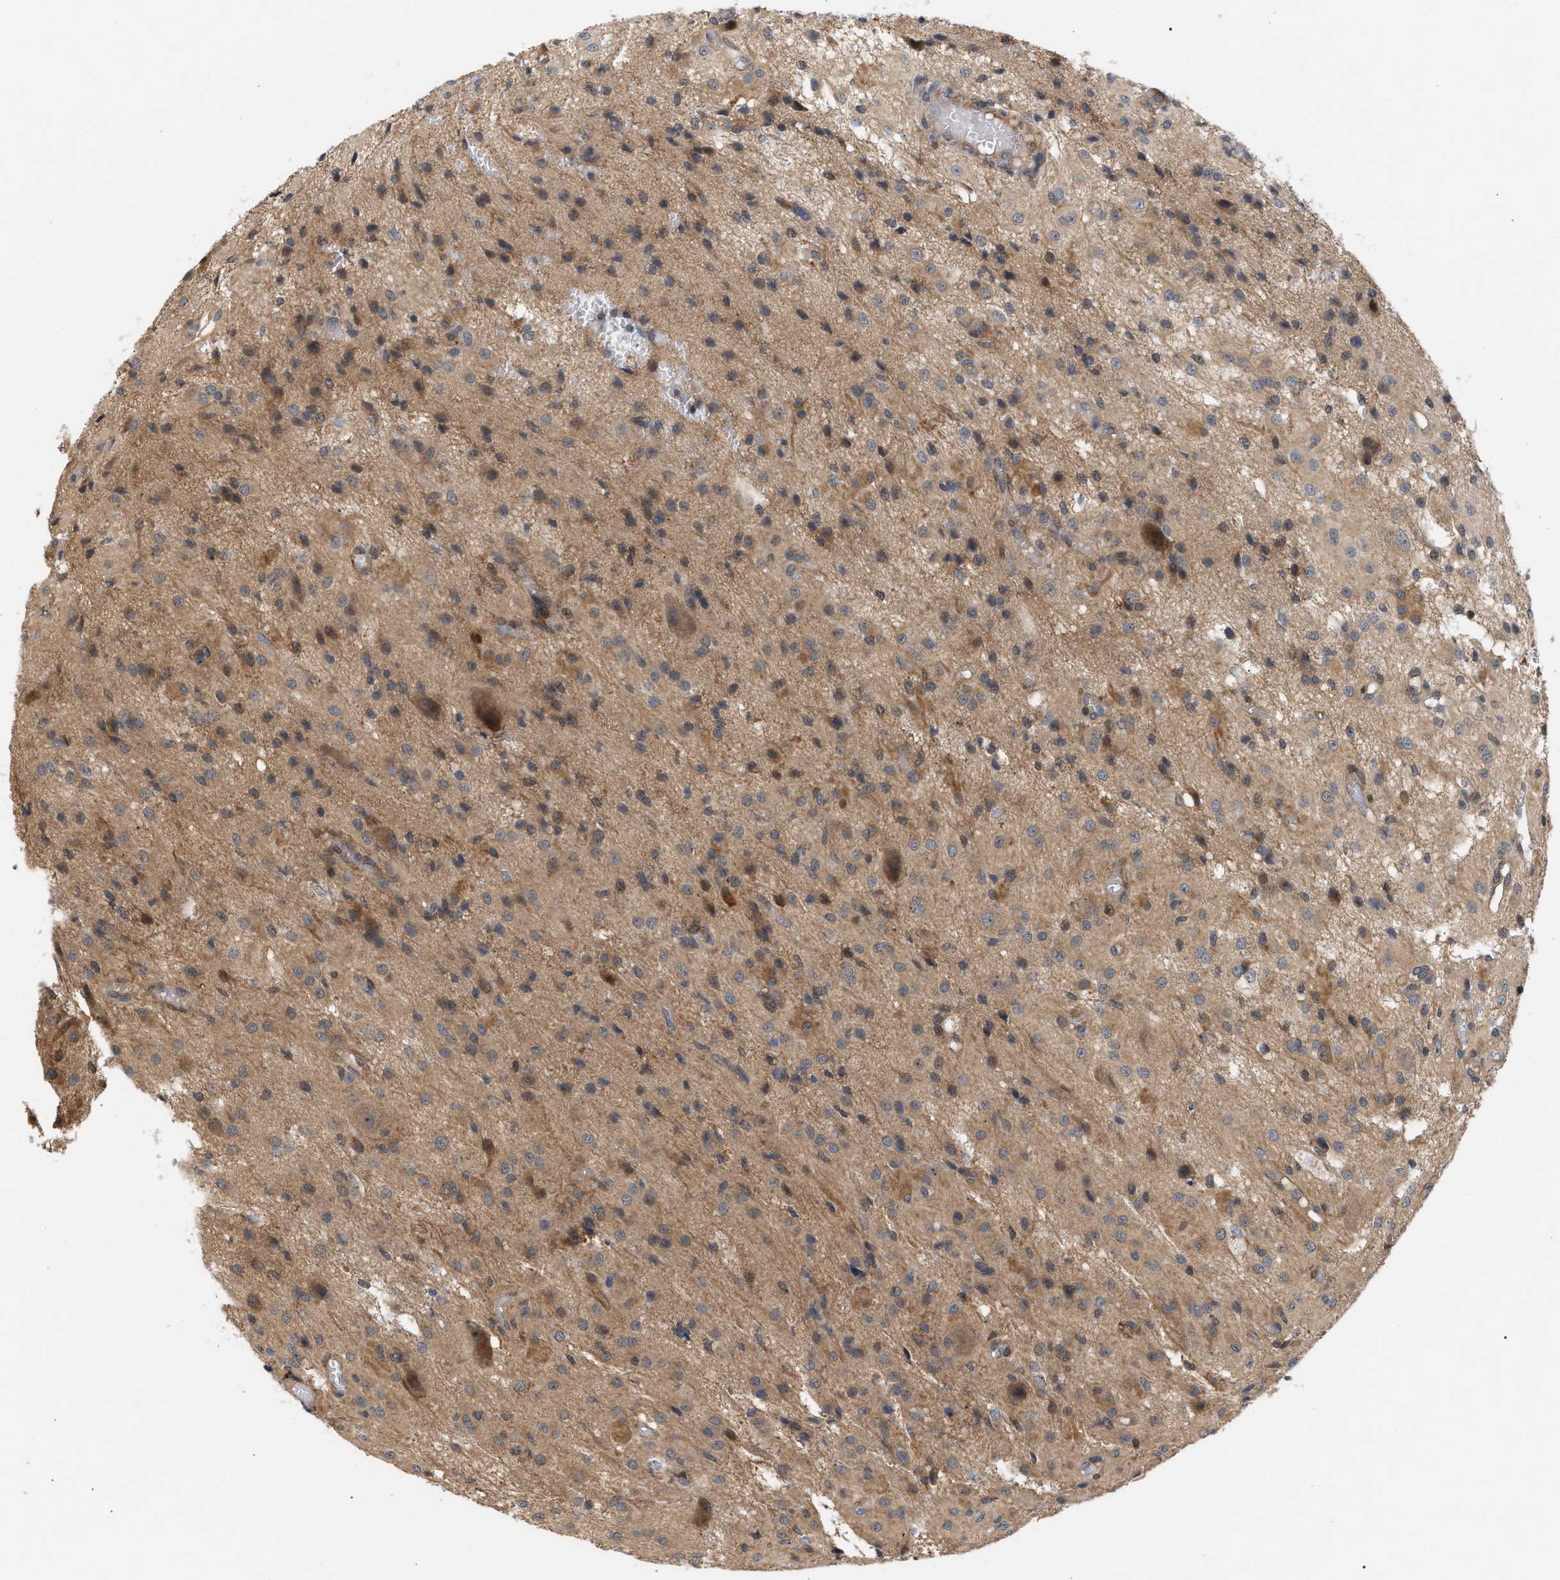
{"staining": {"intensity": "moderate", "quantity": ">75%", "location": "cytoplasmic/membranous"}, "tissue": "glioma", "cell_type": "Tumor cells", "image_type": "cancer", "snomed": [{"axis": "morphology", "description": "Glioma, malignant, High grade"}, {"axis": "topography", "description": "Brain"}], "caption": "Tumor cells exhibit medium levels of moderate cytoplasmic/membranous positivity in approximately >75% of cells in glioma.", "gene": "GLOD4", "patient": {"sex": "female", "age": 59}}